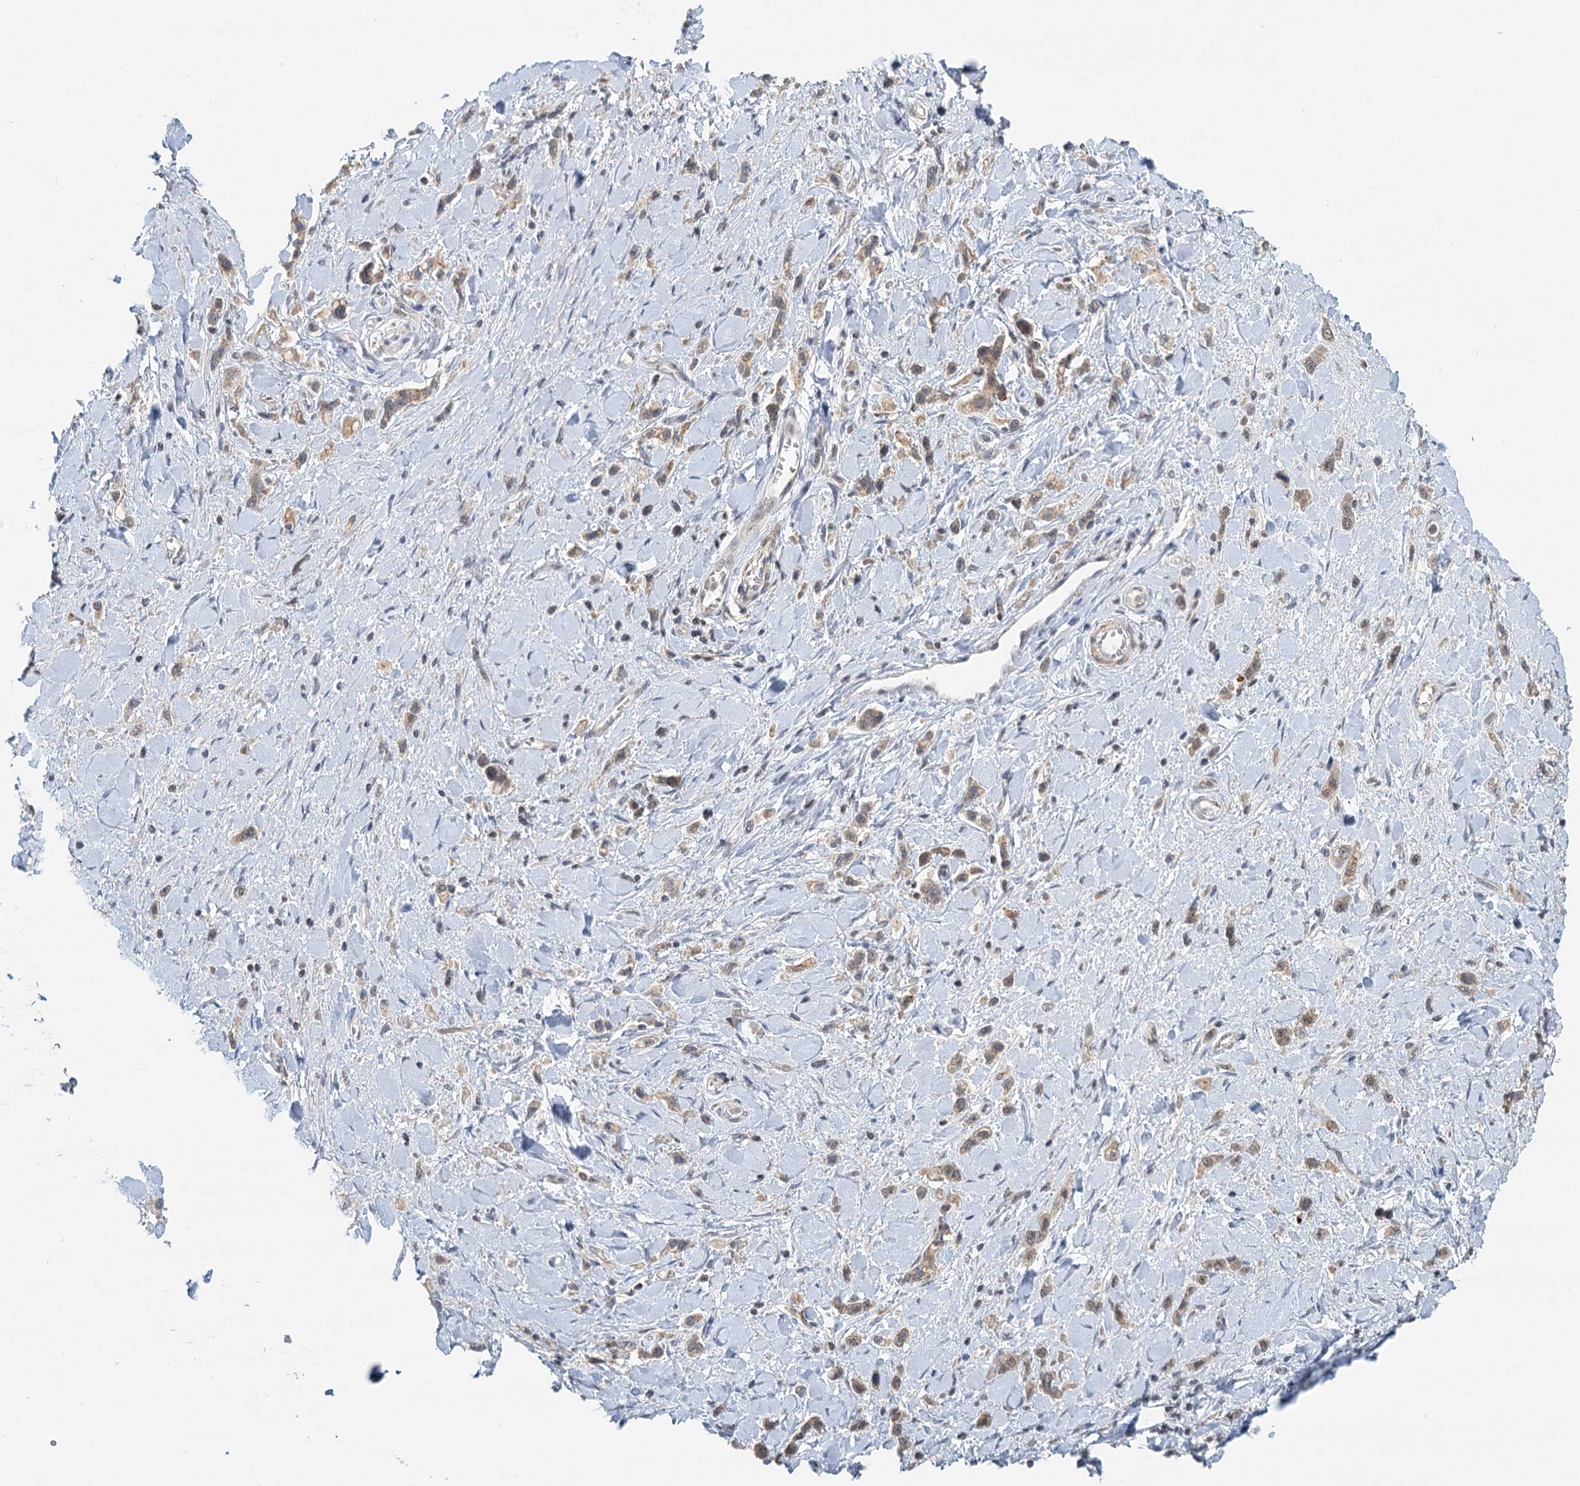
{"staining": {"intensity": "weak", "quantity": "25%-75%", "location": "cytoplasmic/membranous"}, "tissue": "stomach cancer", "cell_type": "Tumor cells", "image_type": "cancer", "snomed": [{"axis": "morphology", "description": "Normal tissue, NOS"}, {"axis": "morphology", "description": "Adenocarcinoma, NOS"}, {"axis": "topography", "description": "Stomach, upper"}, {"axis": "topography", "description": "Stomach"}], "caption": "High-magnification brightfield microscopy of stomach cancer (adenocarcinoma) stained with DAB (brown) and counterstained with hematoxylin (blue). tumor cells exhibit weak cytoplasmic/membranous expression is present in about25%-75% of cells.", "gene": "GPATCH11", "patient": {"sex": "female", "age": 65}}